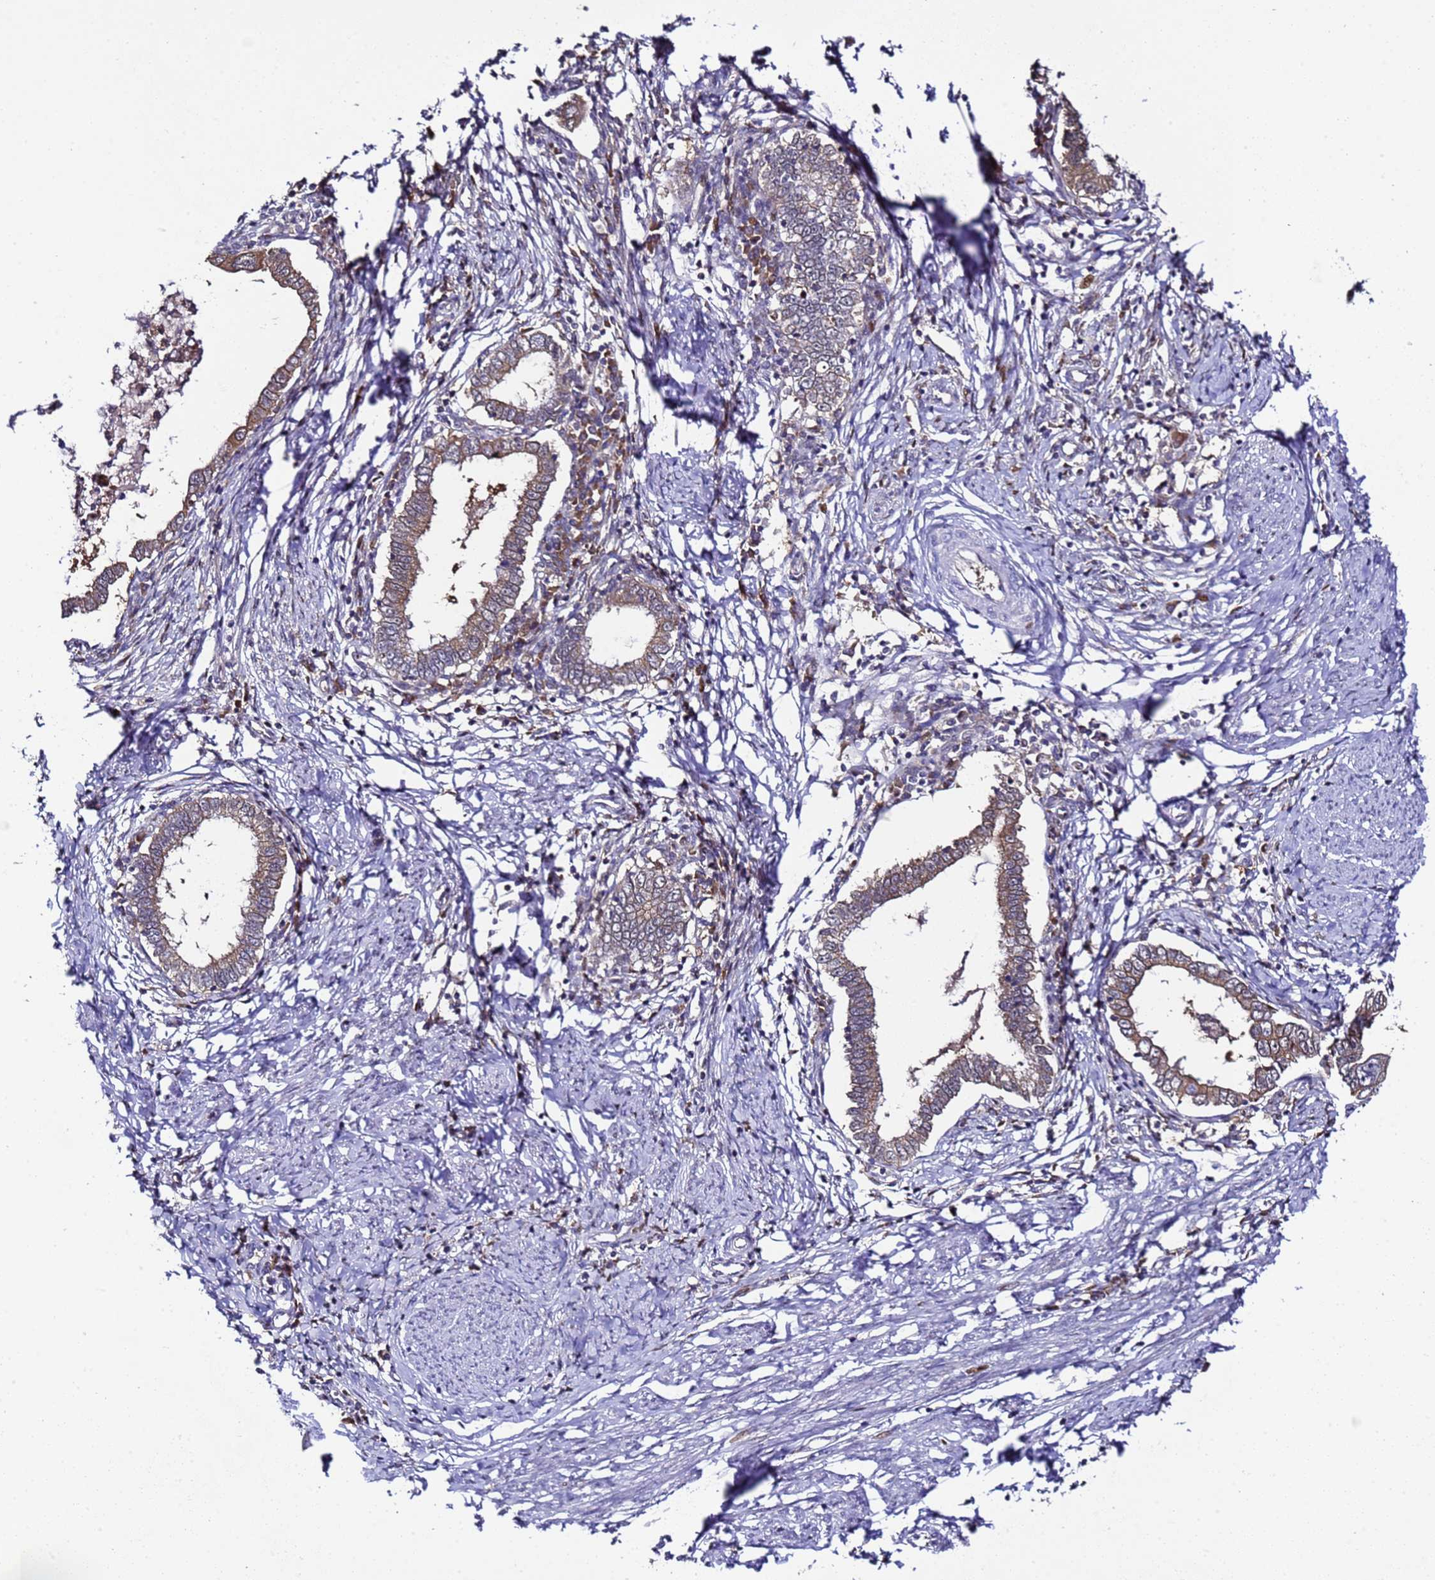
{"staining": {"intensity": "moderate", "quantity": ">75%", "location": "cytoplasmic/membranous"}, "tissue": "cervical cancer", "cell_type": "Tumor cells", "image_type": "cancer", "snomed": [{"axis": "morphology", "description": "Adenocarcinoma, NOS"}, {"axis": "topography", "description": "Cervix"}], "caption": "Immunohistochemical staining of adenocarcinoma (cervical) demonstrates medium levels of moderate cytoplasmic/membranous protein staining in approximately >75% of tumor cells.", "gene": "ALG3", "patient": {"sex": "female", "age": 36}}